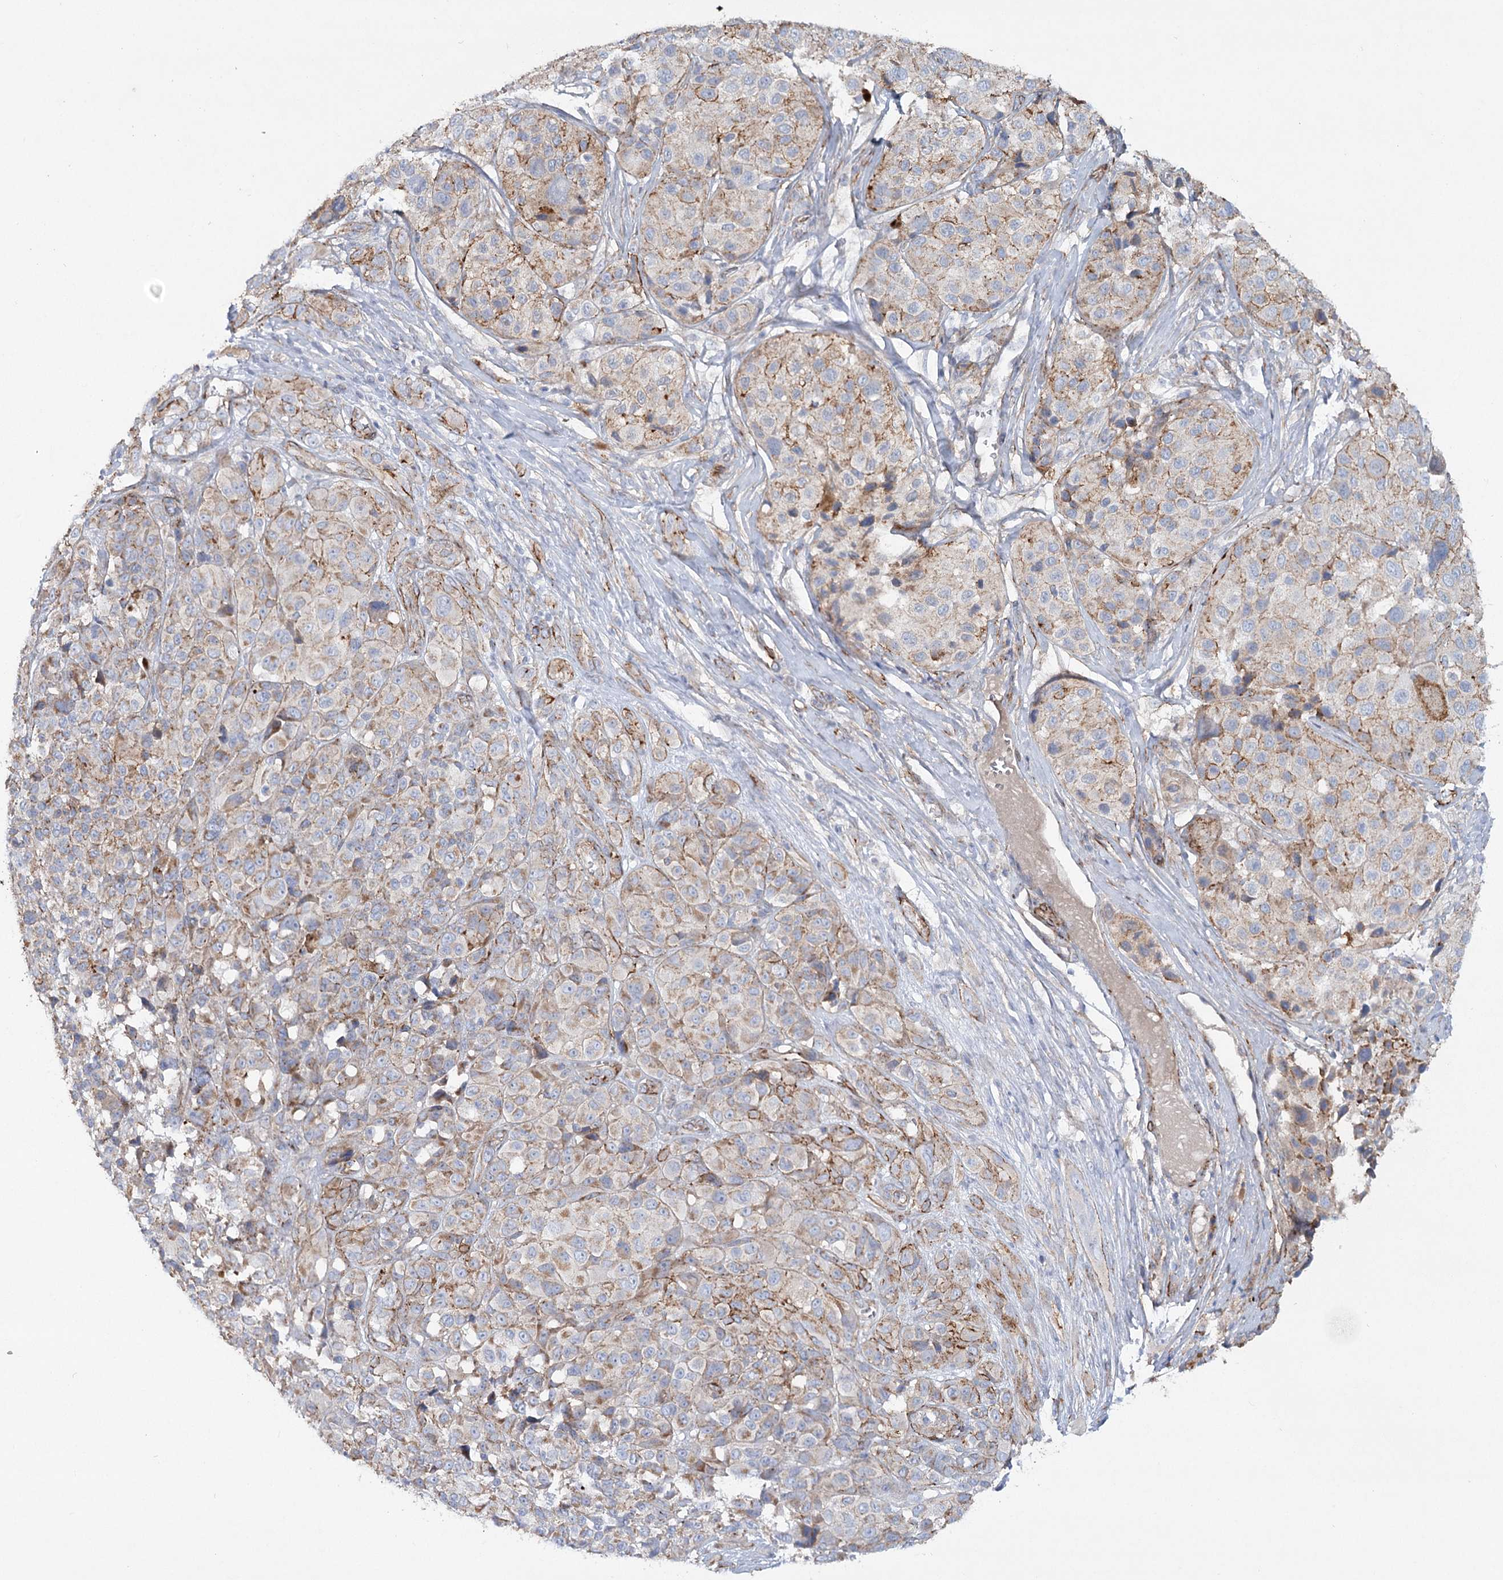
{"staining": {"intensity": "weak", "quantity": "25%-75%", "location": "cytoplasmic/membranous"}, "tissue": "melanoma", "cell_type": "Tumor cells", "image_type": "cancer", "snomed": [{"axis": "morphology", "description": "Malignant melanoma, NOS"}, {"axis": "topography", "description": "Skin of trunk"}], "caption": "Tumor cells demonstrate low levels of weak cytoplasmic/membranous positivity in approximately 25%-75% of cells in human malignant melanoma.", "gene": "TMEM164", "patient": {"sex": "male", "age": 71}}